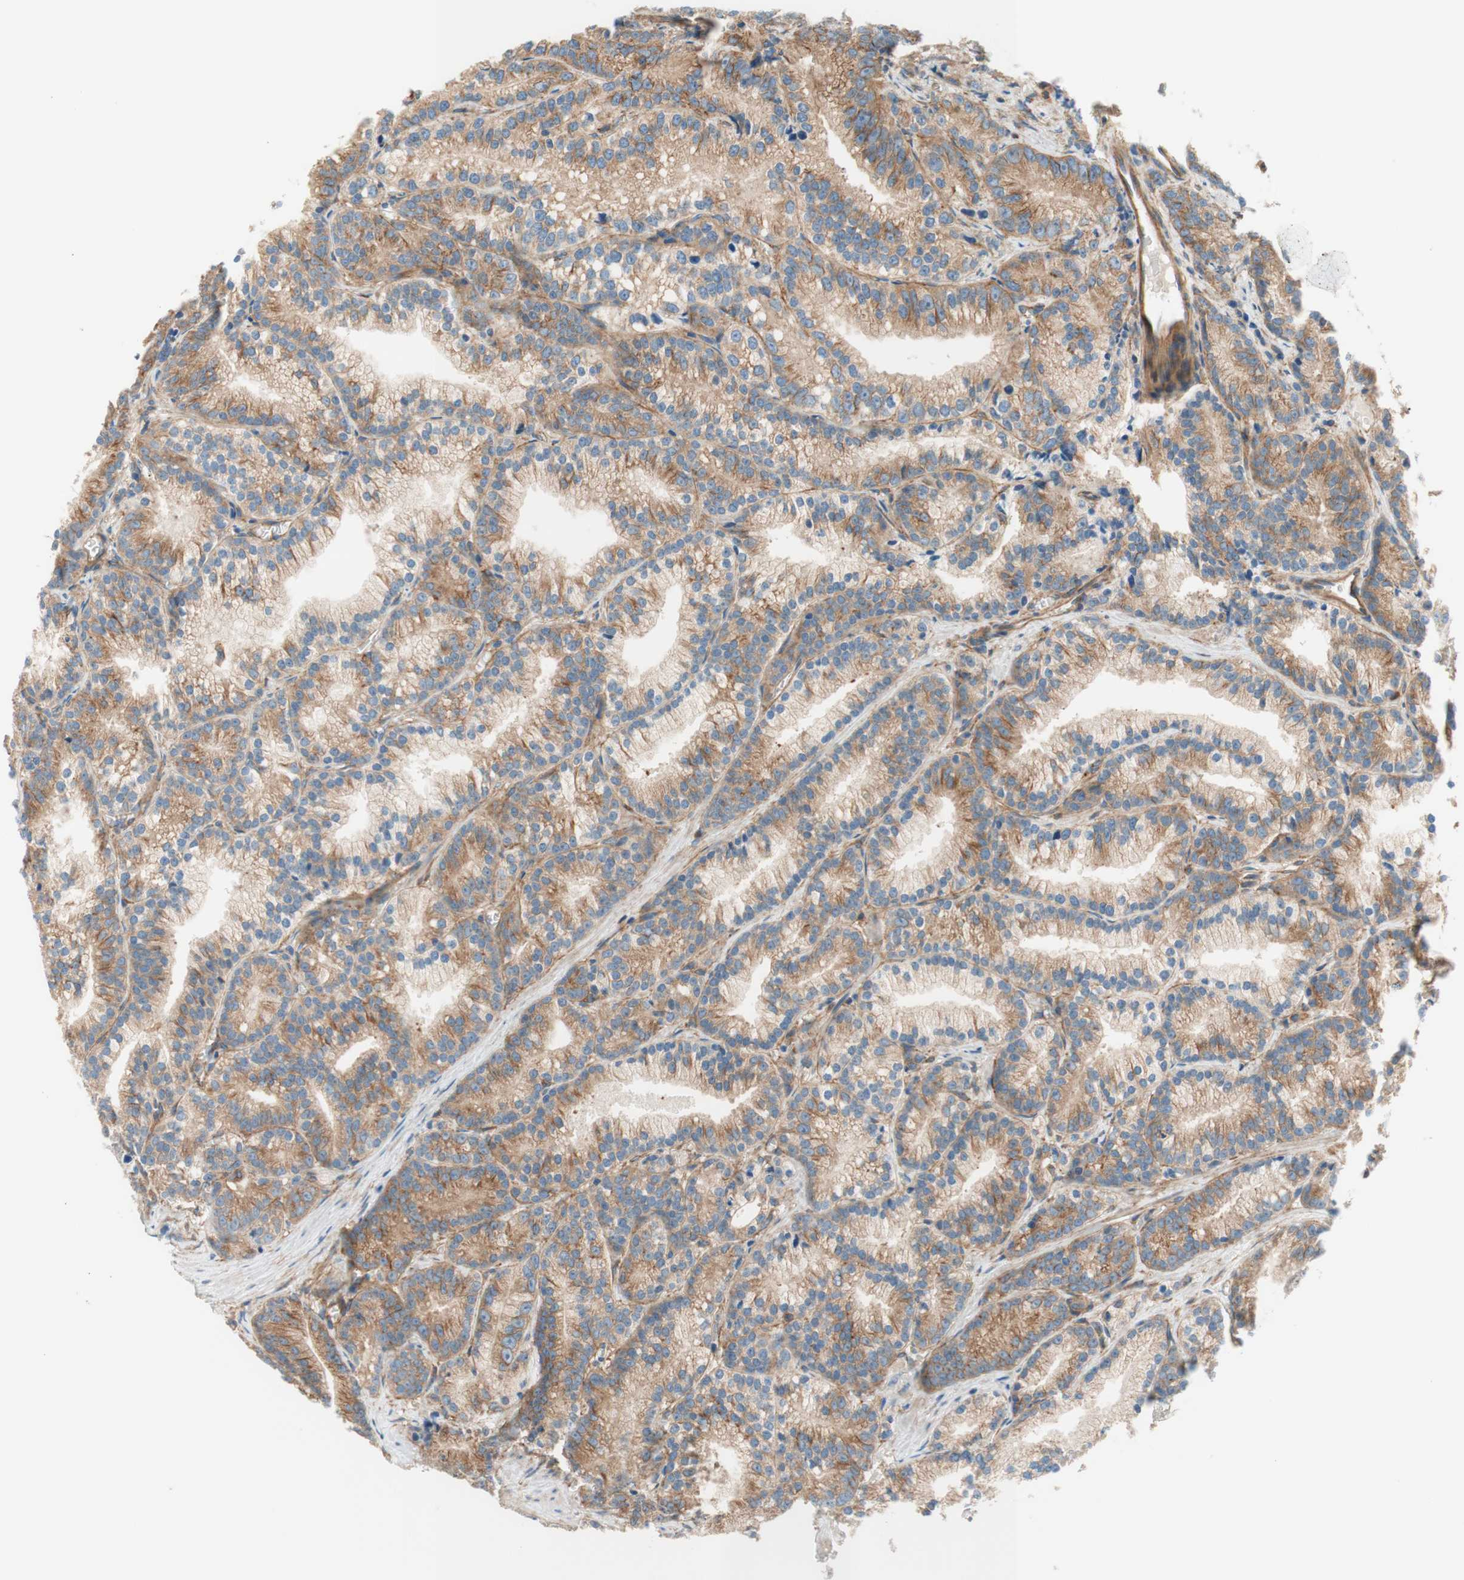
{"staining": {"intensity": "moderate", "quantity": ">75%", "location": "cytoplasmic/membranous"}, "tissue": "prostate cancer", "cell_type": "Tumor cells", "image_type": "cancer", "snomed": [{"axis": "morphology", "description": "Adenocarcinoma, Low grade"}, {"axis": "topography", "description": "Prostate"}], "caption": "A brown stain labels moderate cytoplasmic/membranous positivity of a protein in prostate cancer tumor cells.", "gene": "VPS26A", "patient": {"sex": "male", "age": 89}}